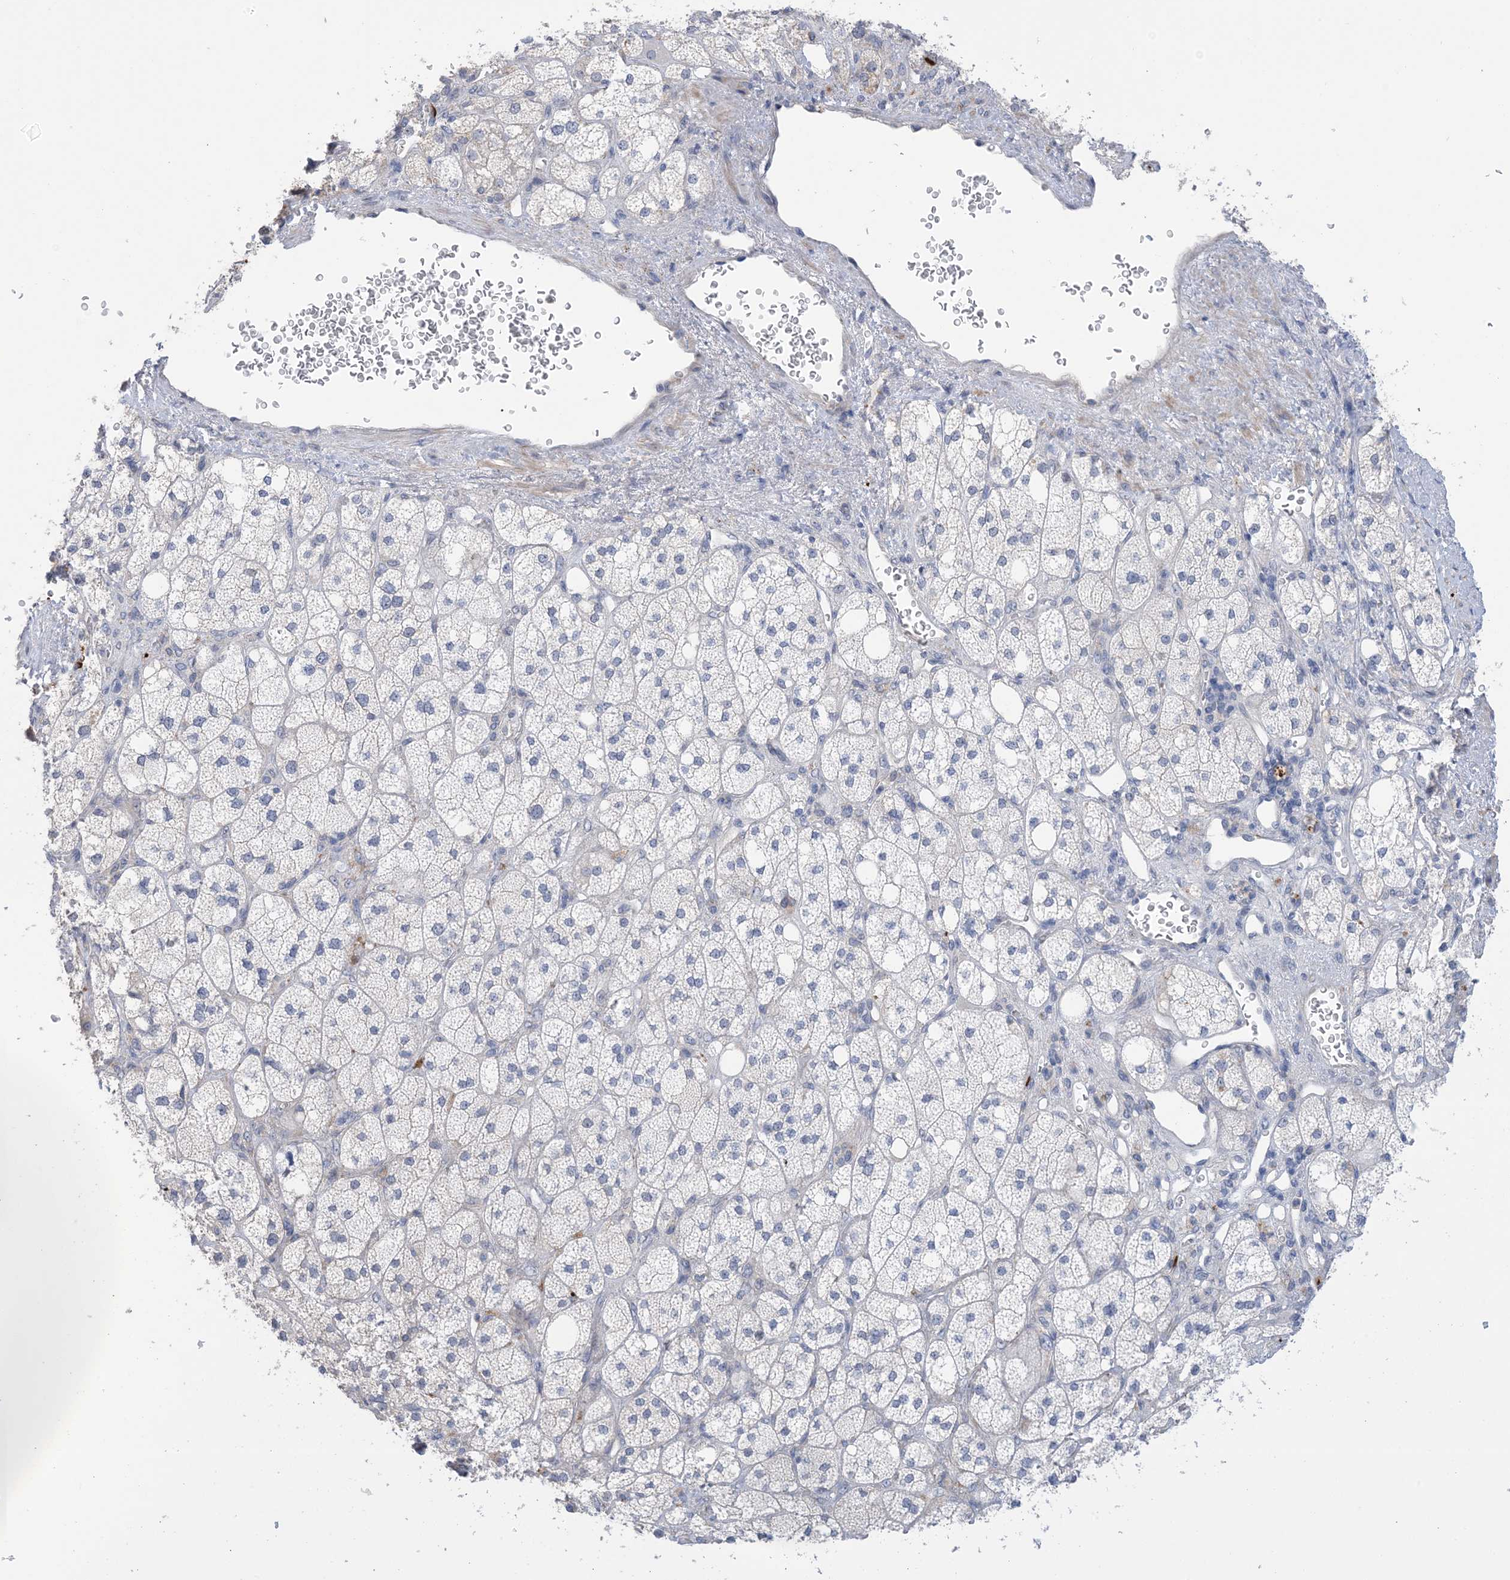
{"staining": {"intensity": "negative", "quantity": "none", "location": "none"}, "tissue": "adrenal gland", "cell_type": "Glandular cells", "image_type": "normal", "snomed": [{"axis": "morphology", "description": "Normal tissue, NOS"}, {"axis": "topography", "description": "Adrenal gland"}], "caption": "Glandular cells are negative for brown protein staining in unremarkable adrenal gland. The staining was performed using DAB to visualize the protein expression in brown, while the nuclei were stained in blue with hematoxylin (Magnification: 20x).", "gene": "TTYH1", "patient": {"sex": "male", "age": 61}}